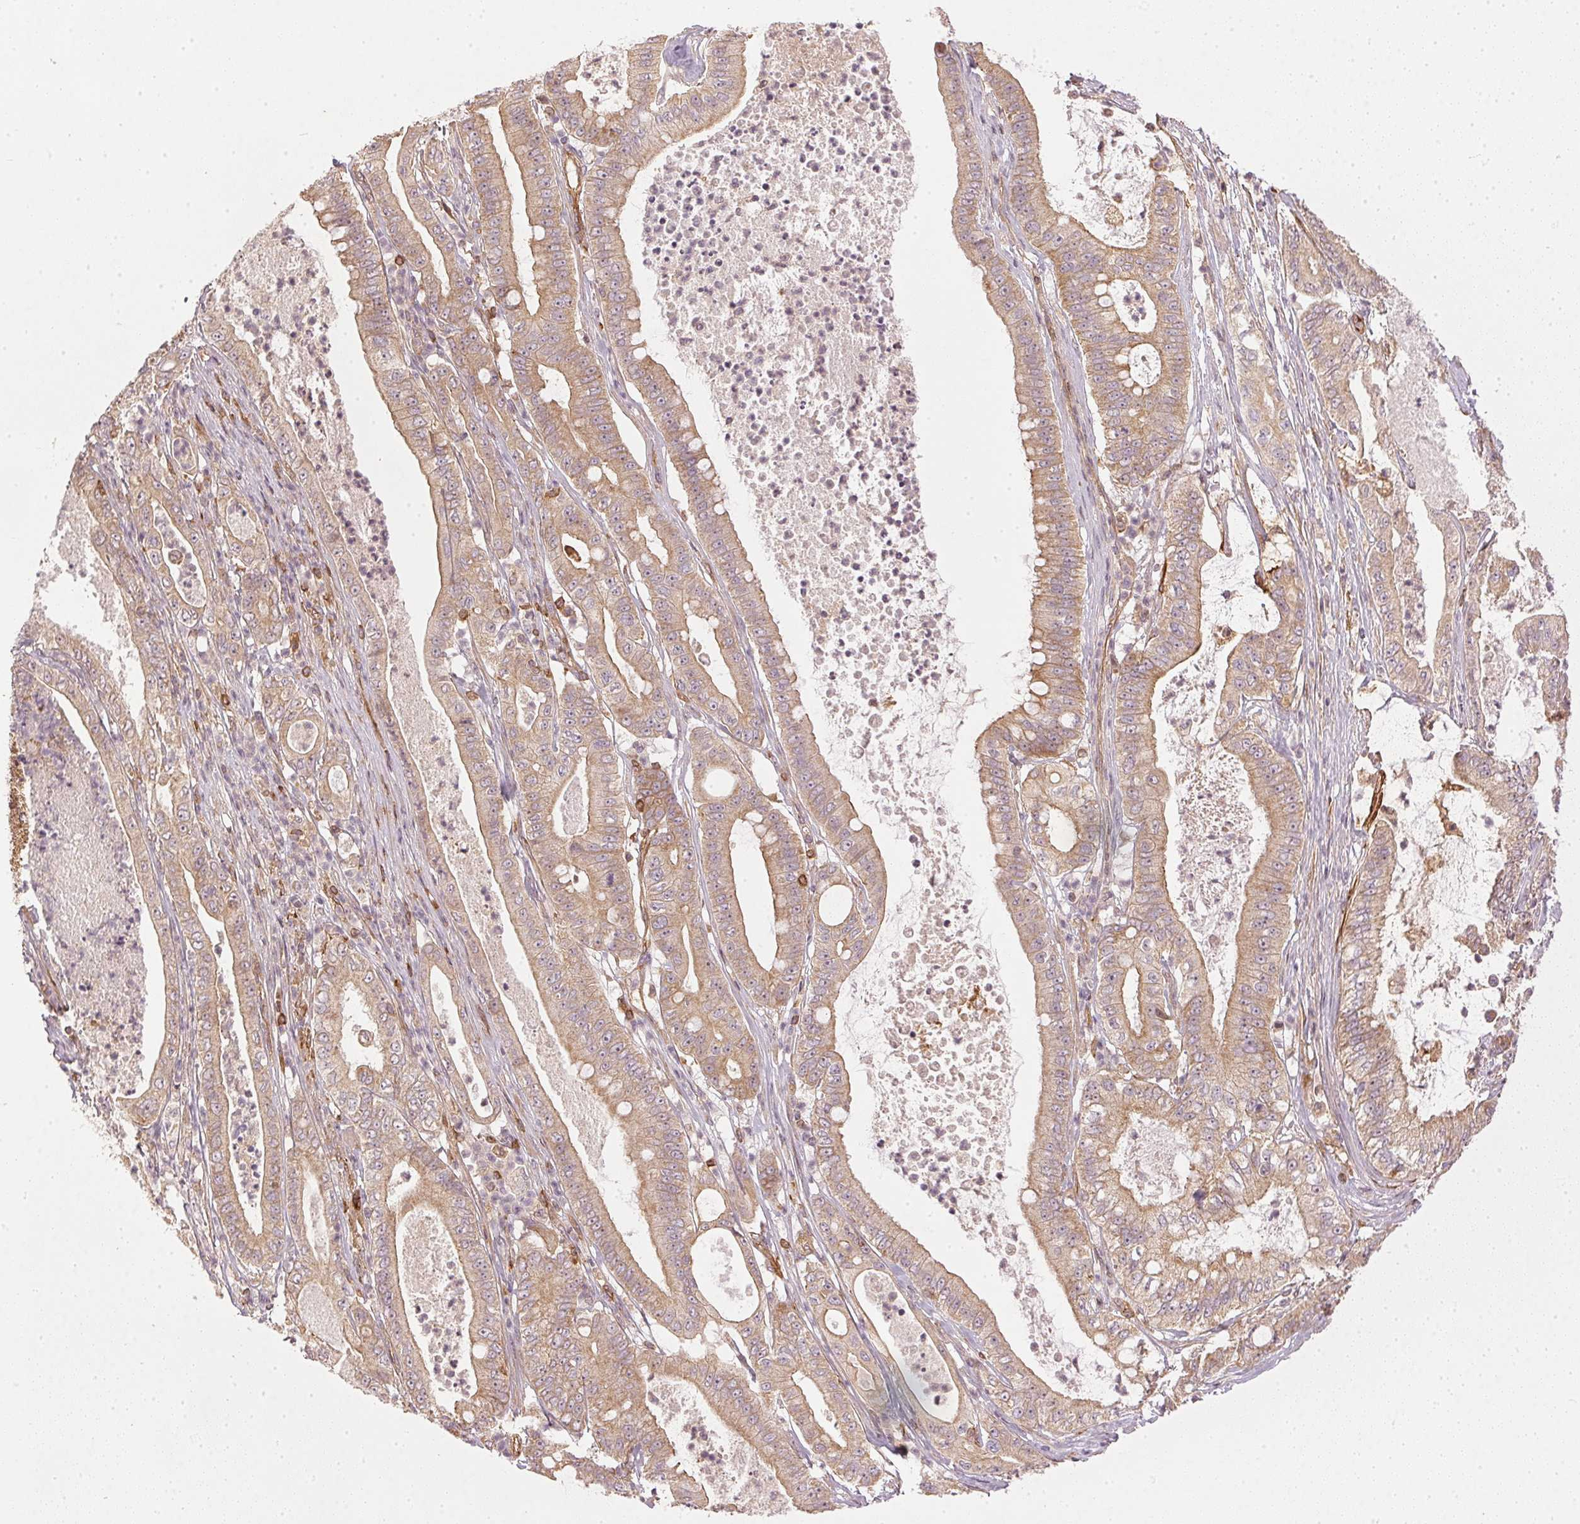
{"staining": {"intensity": "weak", "quantity": ">75%", "location": "cytoplasmic/membranous"}, "tissue": "pancreatic cancer", "cell_type": "Tumor cells", "image_type": "cancer", "snomed": [{"axis": "morphology", "description": "Adenocarcinoma, NOS"}, {"axis": "topography", "description": "Pancreas"}], "caption": "This micrograph displays IHC staining of human adenocarcinoma (pancreatic), with low weak cytoplasmic/membranous staining in about >75% of tumor cells.", "gene": "NADK2", "patient": {"sex": "male", "age": 71}}